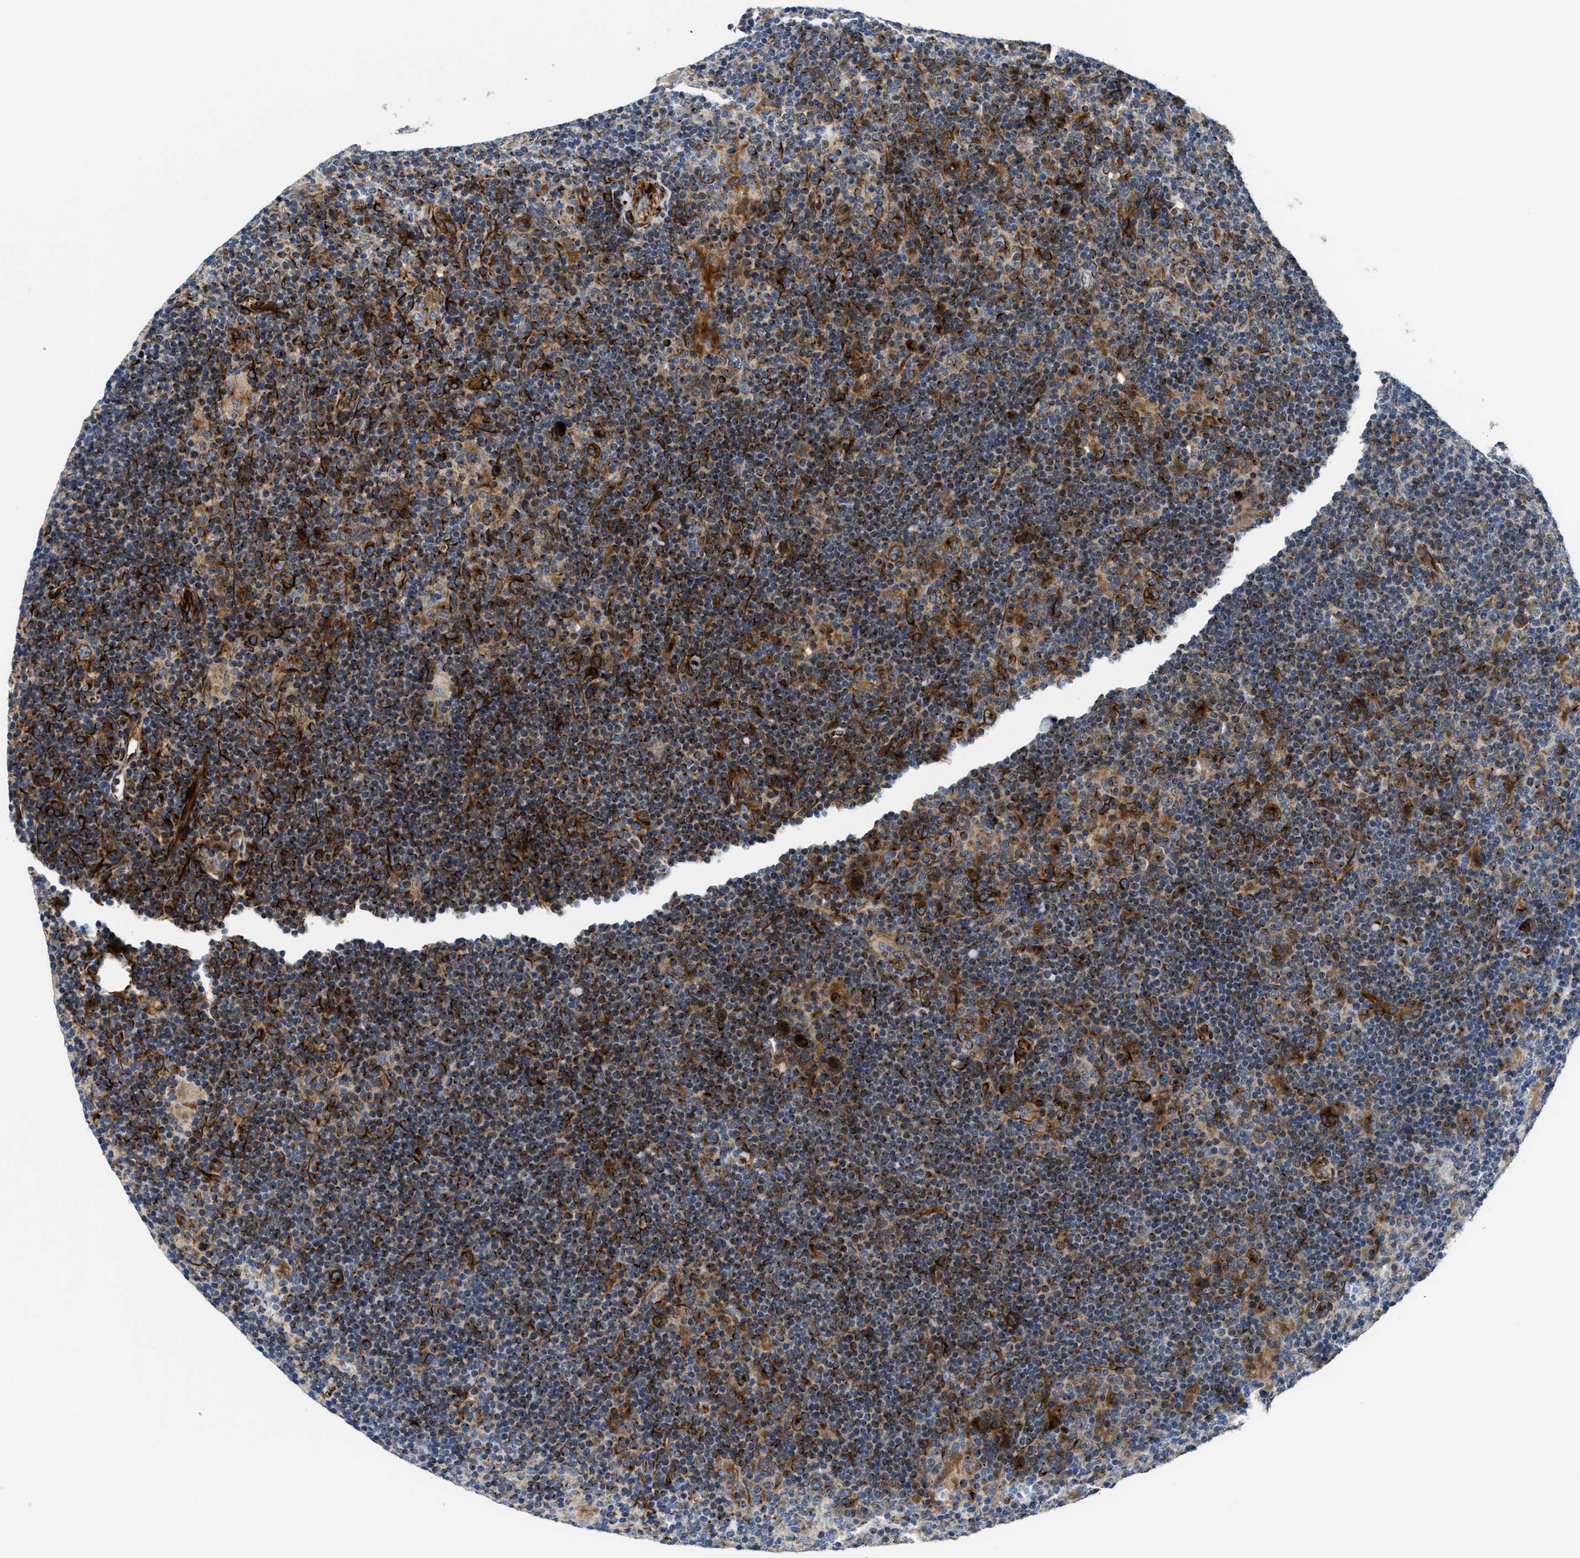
{"staining": {"intensity": "moderate", "quantity": ">75%", "location": "cytoplasmic/membranous"}, "tissue": "lymphoma", "cell_type": "Tumor cells", "image_type": "cancer", "snomed": [{"axis": "morphology", "description": "Hodgkin's disease, NOS"}, {"axis": "topography", "description": "Lymph node"}], "caption": "Moderate cytoplasmic/membranous expression is present in about >75% of tumor cells in lymphoma.", "gene": "IL17RC", "patient": {"sex": "female", "age": 57}}